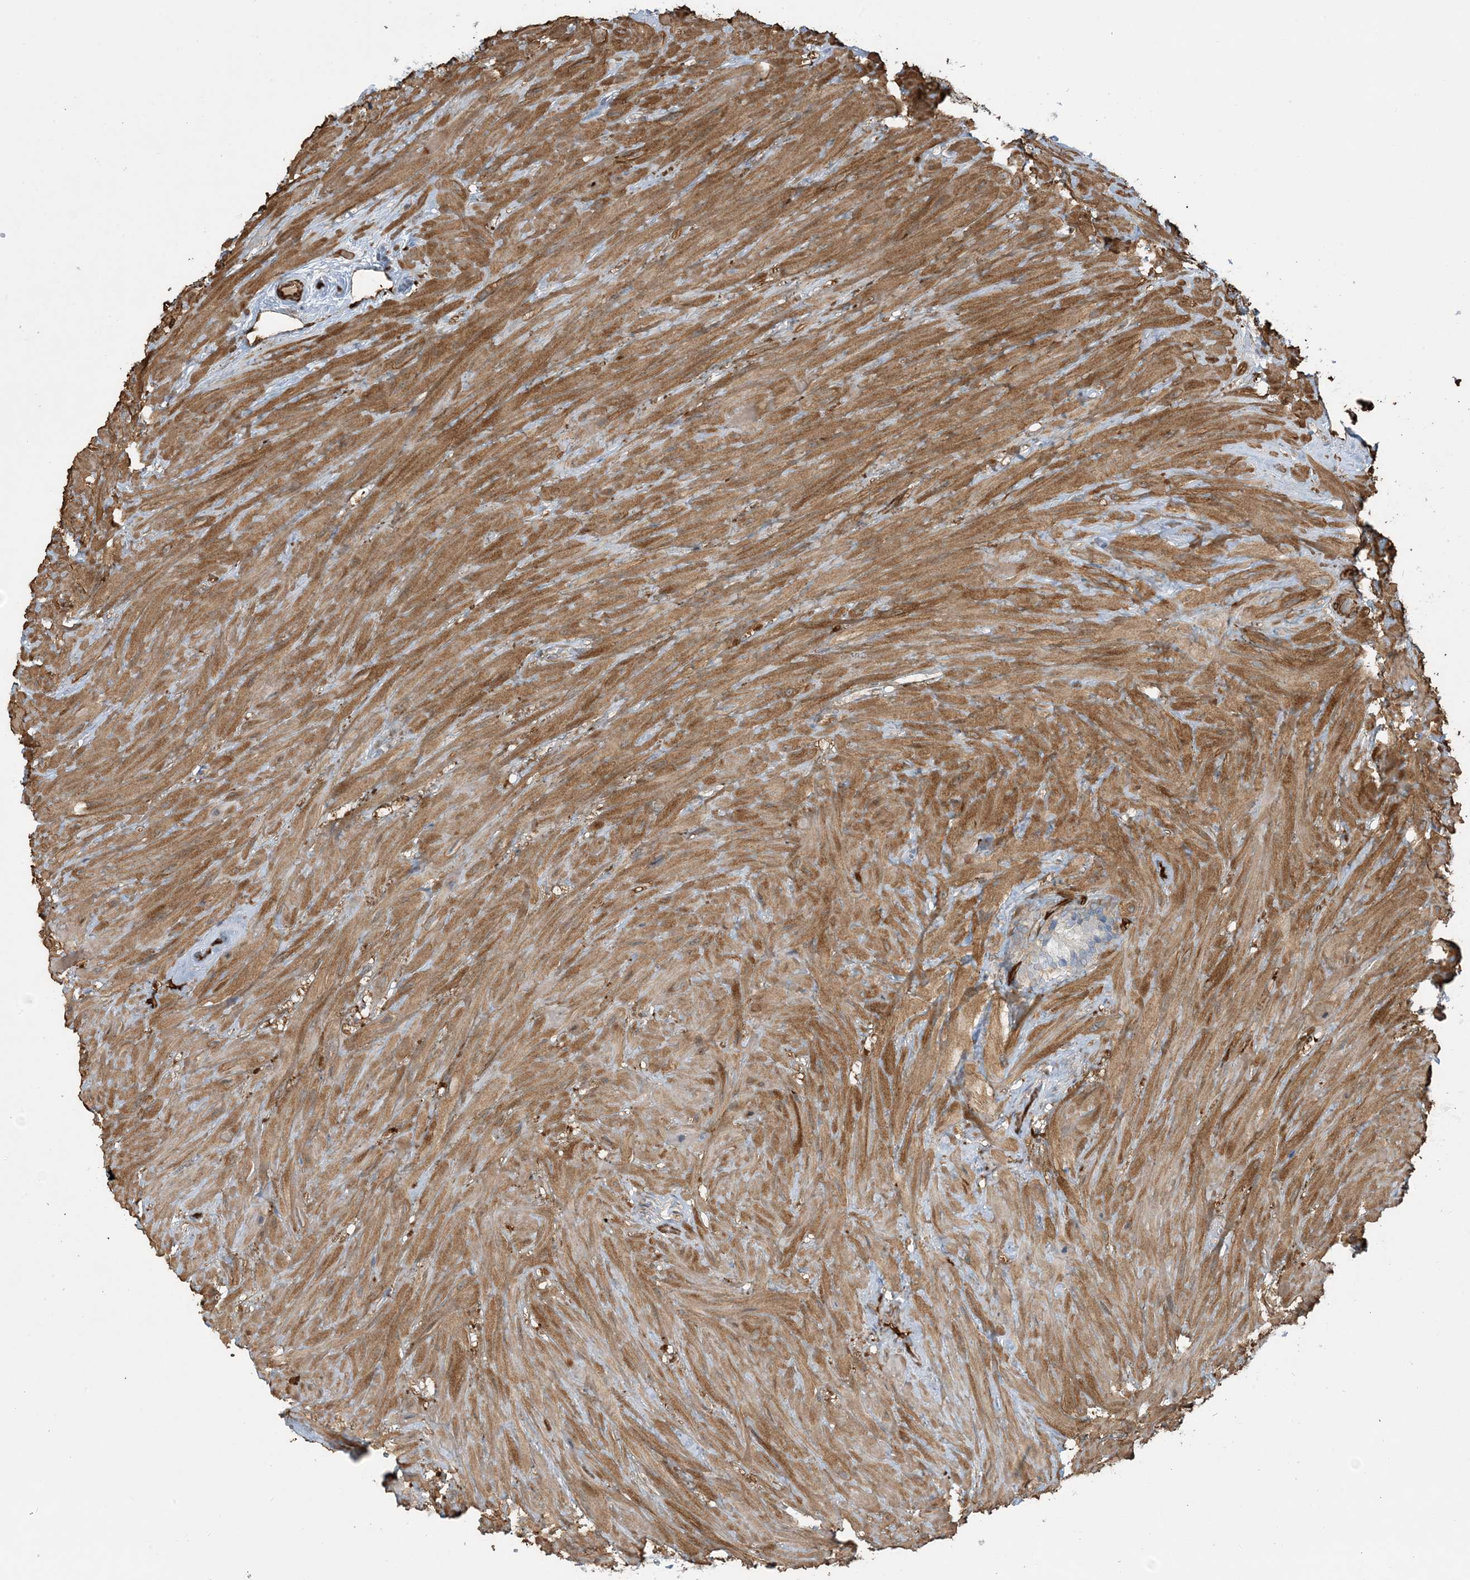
{"staining": {"intensity": "weak", "quantity": "<25%", "location": "cytoplasmic/membranous"}, "tissue": "seminal vesicle", "cell_type": "Glandular cells", "image_type": "normal", "snomed": [{"axis": "morphology", "description": "Normal tissue, NOS"}, {"axis": "topography", "description": "Prostate"}, {"axis": "topography", "description": "Seminal veicle"}], "caption": "High power microscopy micrograph of an immunohistochemistry histopathology image of benign seminal vesicle, revealing no significant staining in glandular cells. The staining is performed using DAB (3,3'-diaminobenzidine) brown chromogen with nuclei counter-stained in using hematoxylin.", "gene": "PPM1F", "patient": {"sex": "male", "age": 68}}